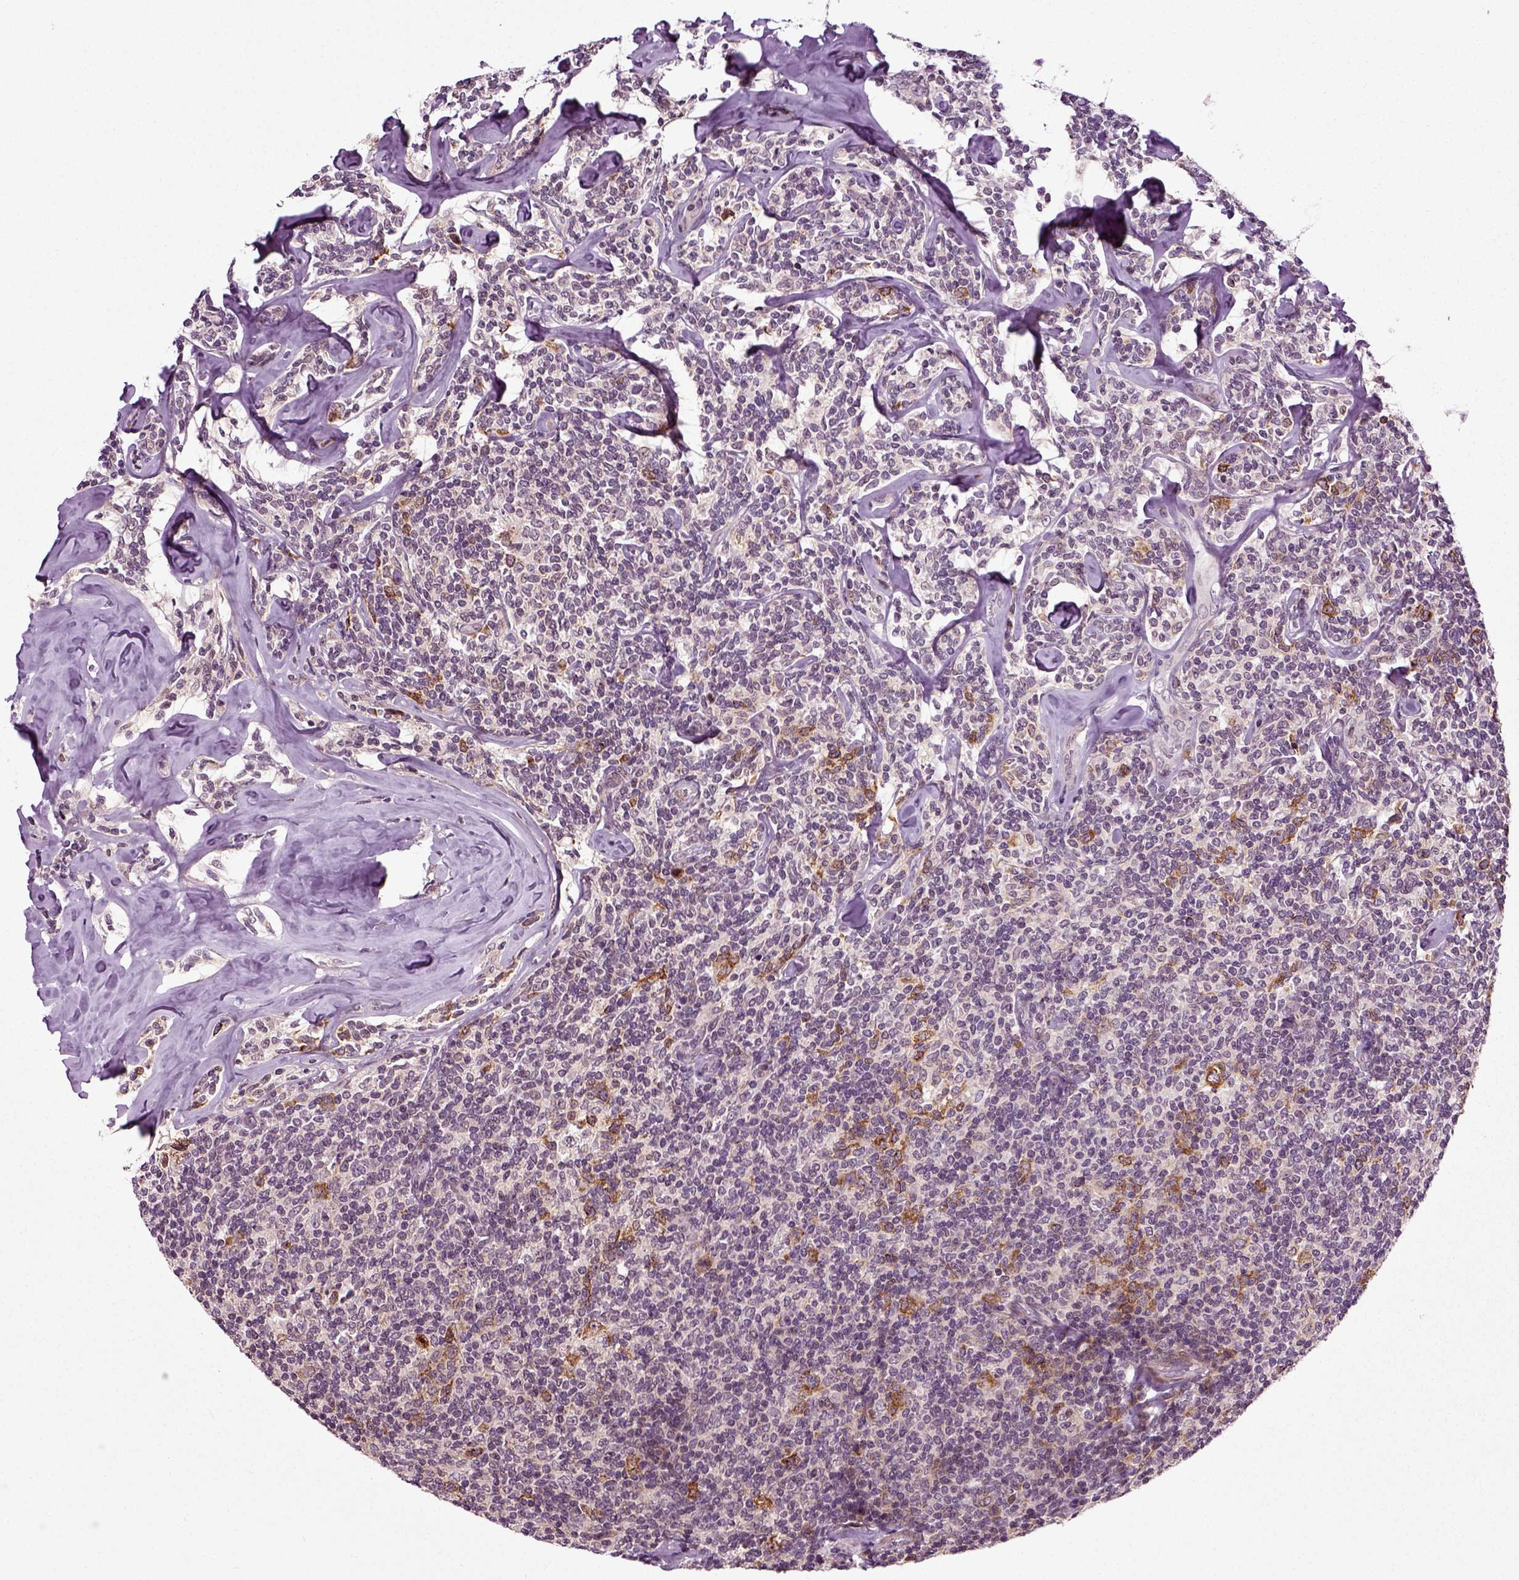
{"staining": {"intensity": "negative", "quantity": "none", "location": "none"}, "tissue": "lymphoma", "cell_type": "Tumor cells", "image_type": "cancer", "snomed": [{"axis": "morphology", "description": "Malignant lymphoma, non-Hodgkin's type, Low grade"}, {"axis": "topography", "description": "Lymph node"}], "caption": "Tumor cells show no significant positivity in lymphoma.", "gene": "KNSTRN", "patient": {"sex": "female", "age": 56}}